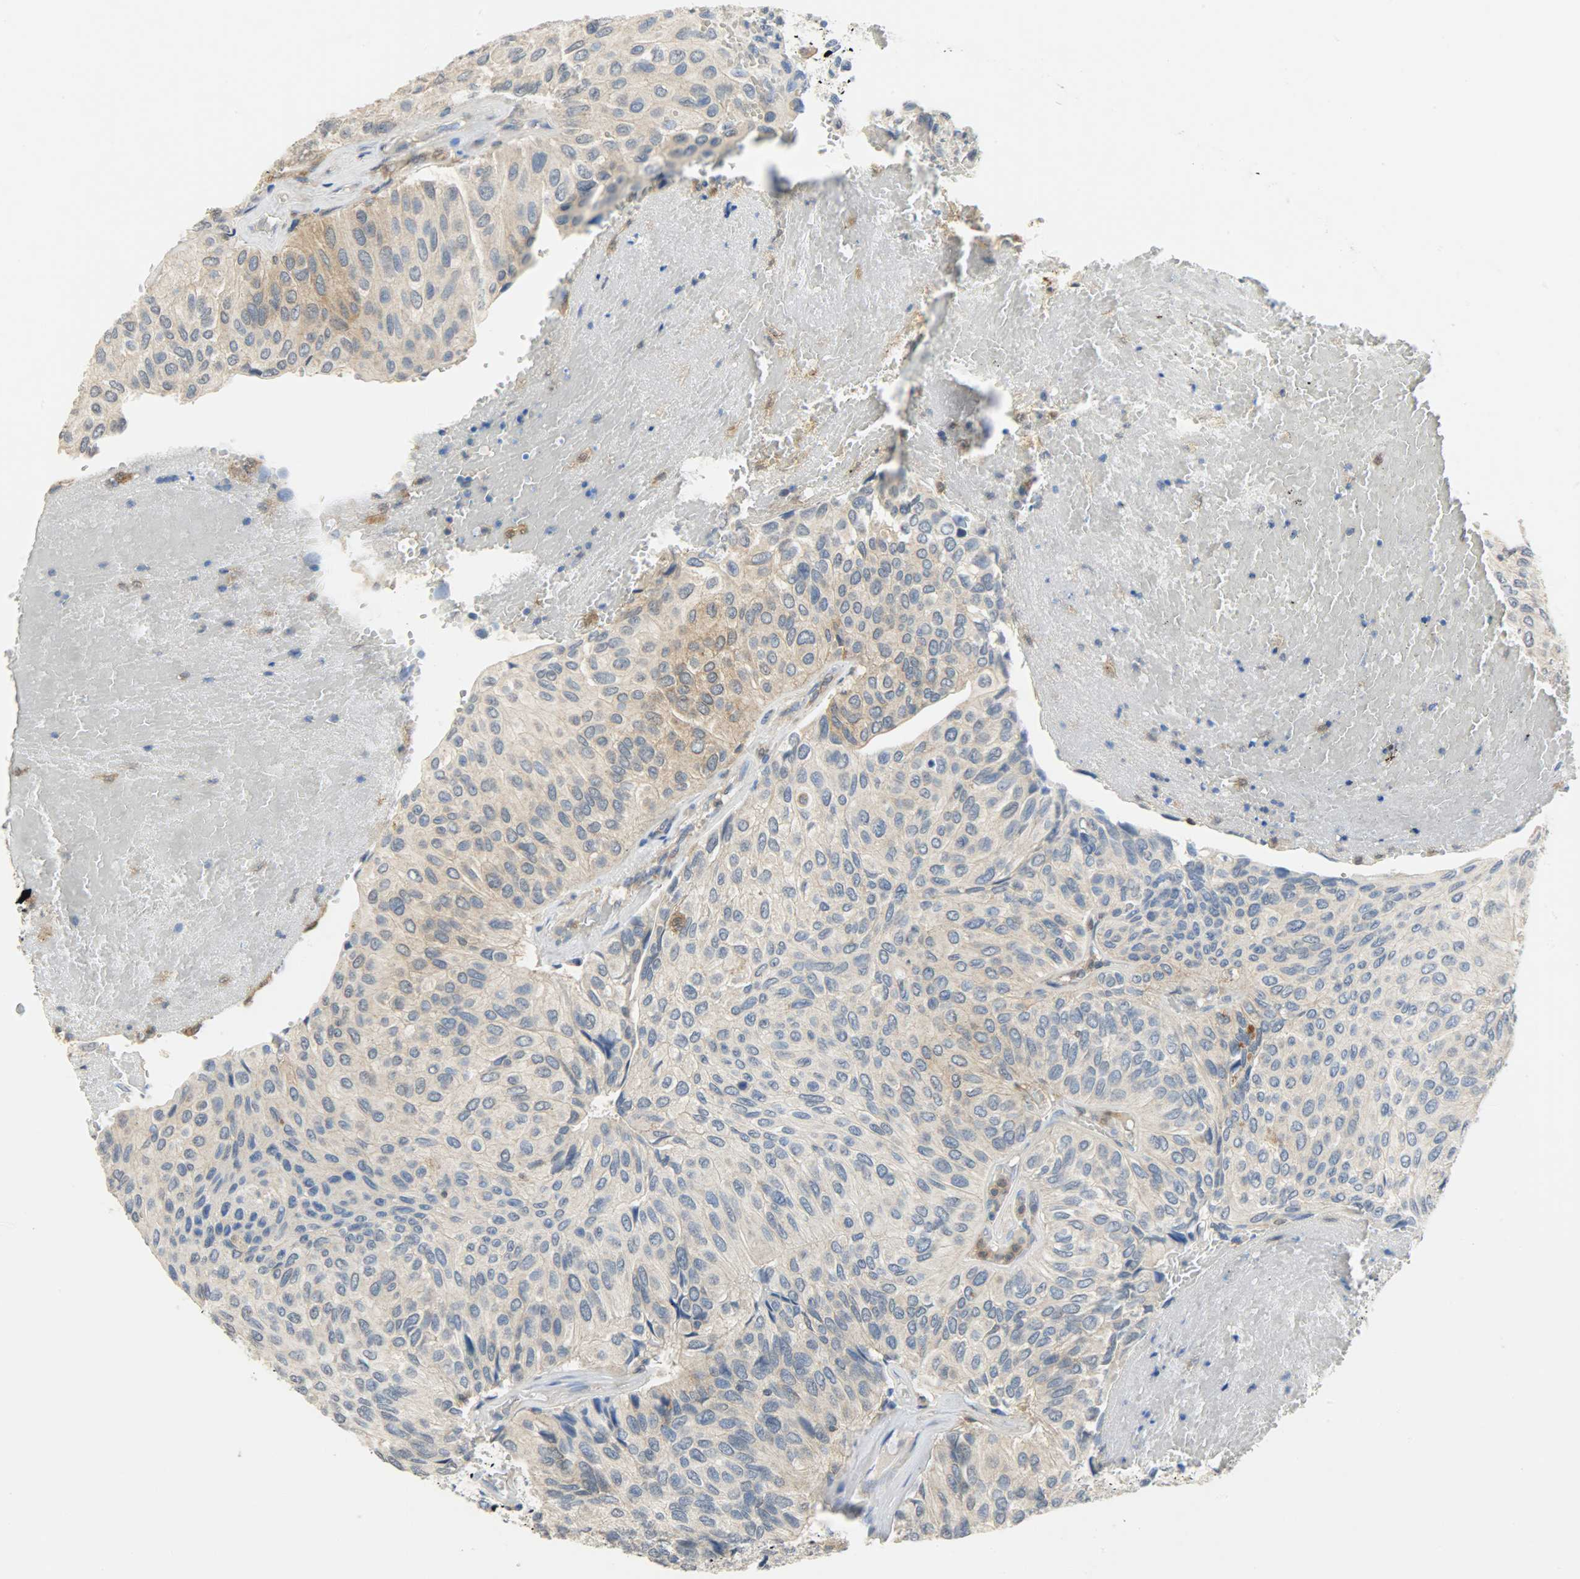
{"staining": {"intensity": "moderate", "quantity": "25%-75%", "location": "cytoplasmic/membranous"}, "tissue": "urothelial cancer", "cell_type": "Tumor cells", "image_type": "cancer", "snomed": [{"axis": "morphology", "description": "Urothelial carcinoma, High grade"}, {"axis": "topography", "description": "Urinary bladder"}], "caption": "A micrograph of human urothelial cancer stained for a protein displays moderate cytoplasmic/membranous brown staining in tumor cells.", "gene": "TRIM21", "patient": {"sex": "male", "age": 66}}